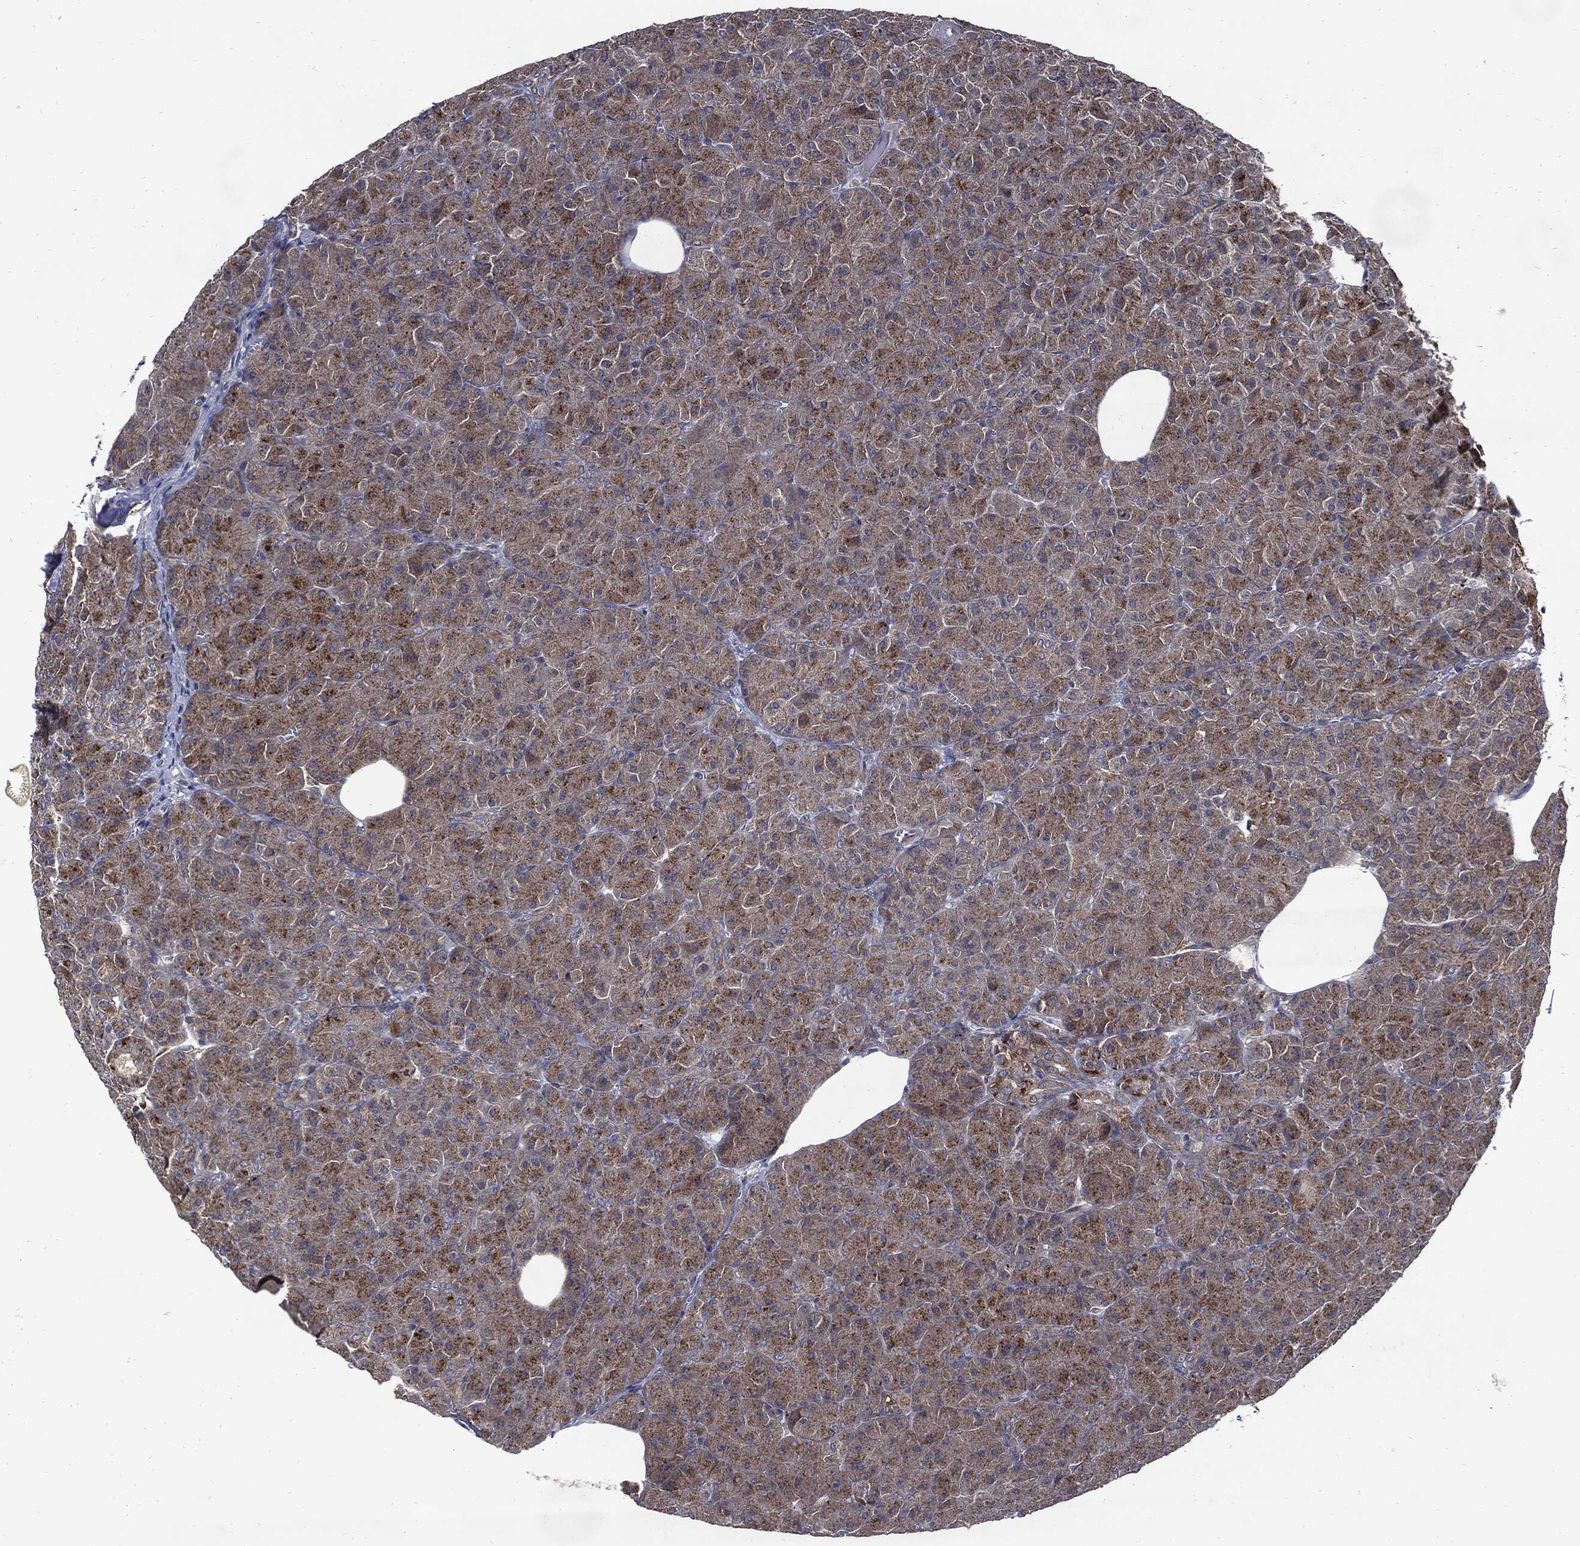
{"staining": {"intensity": "moderate", "quantity": "25%-75%", "location": "cytoplasmic/membranous"}, "tissue": "pancreas", "cell_type": "Exocrine glandular cells", "image_type": "normal", "snomed": [{"axis": "morphology", "description": "Normal tissue, NOS"}, {"axis": "topography", "description": "Pancreas"}], "caption": "Pancreas stained with immunohistochemistry (IHC) shows moderate cytoplasmic/membranous expression in approximately 25%-75% of exocrine glandular cells. Using DAB (brown) and hematoxylin (blue) stains, captured at high magnification using brightfield microscopy.", "gene": "SLC31A2", "patient": {"sex": "male", "age": 61}}